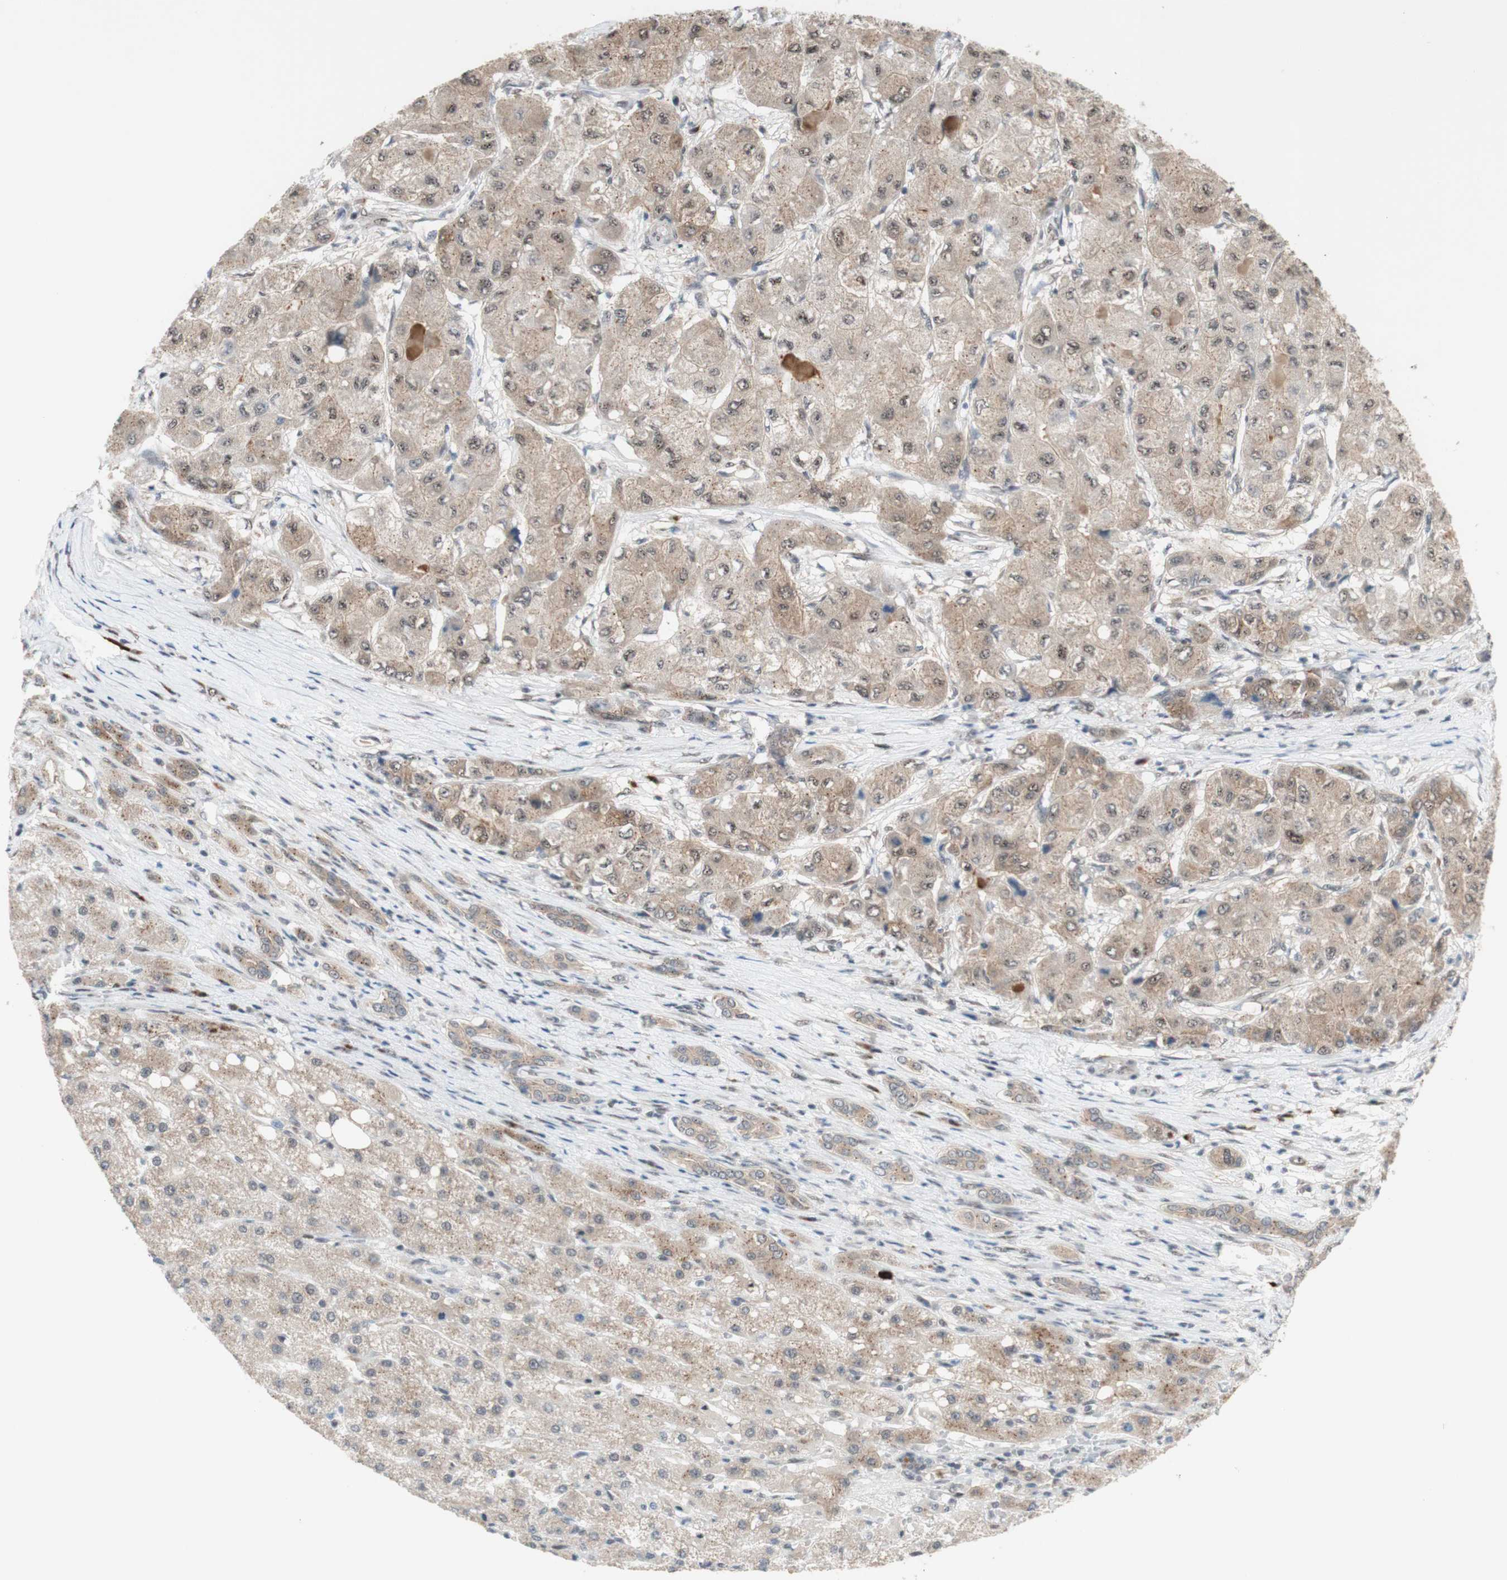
{"staining": {"intensity": "moderate", "quantity": ">75%", "location": "cytoplasmic/membranous"}, "tissue": "liver cancer", "cell_type": "Tumor cells", "image_type": "cancer", "snomed": [{"axis": "morphology", "description": "Carcinoma, Hepatocellular, NOS"}, {"axis": "topography", "description": "Liver"}], "caption": "Human hepatocellular carcinoma (liver) stained with a protein marker reveals moderate staining in tumor cells.", "gene": "CYLD", "patient": {"sex": "male", "age": 80}}